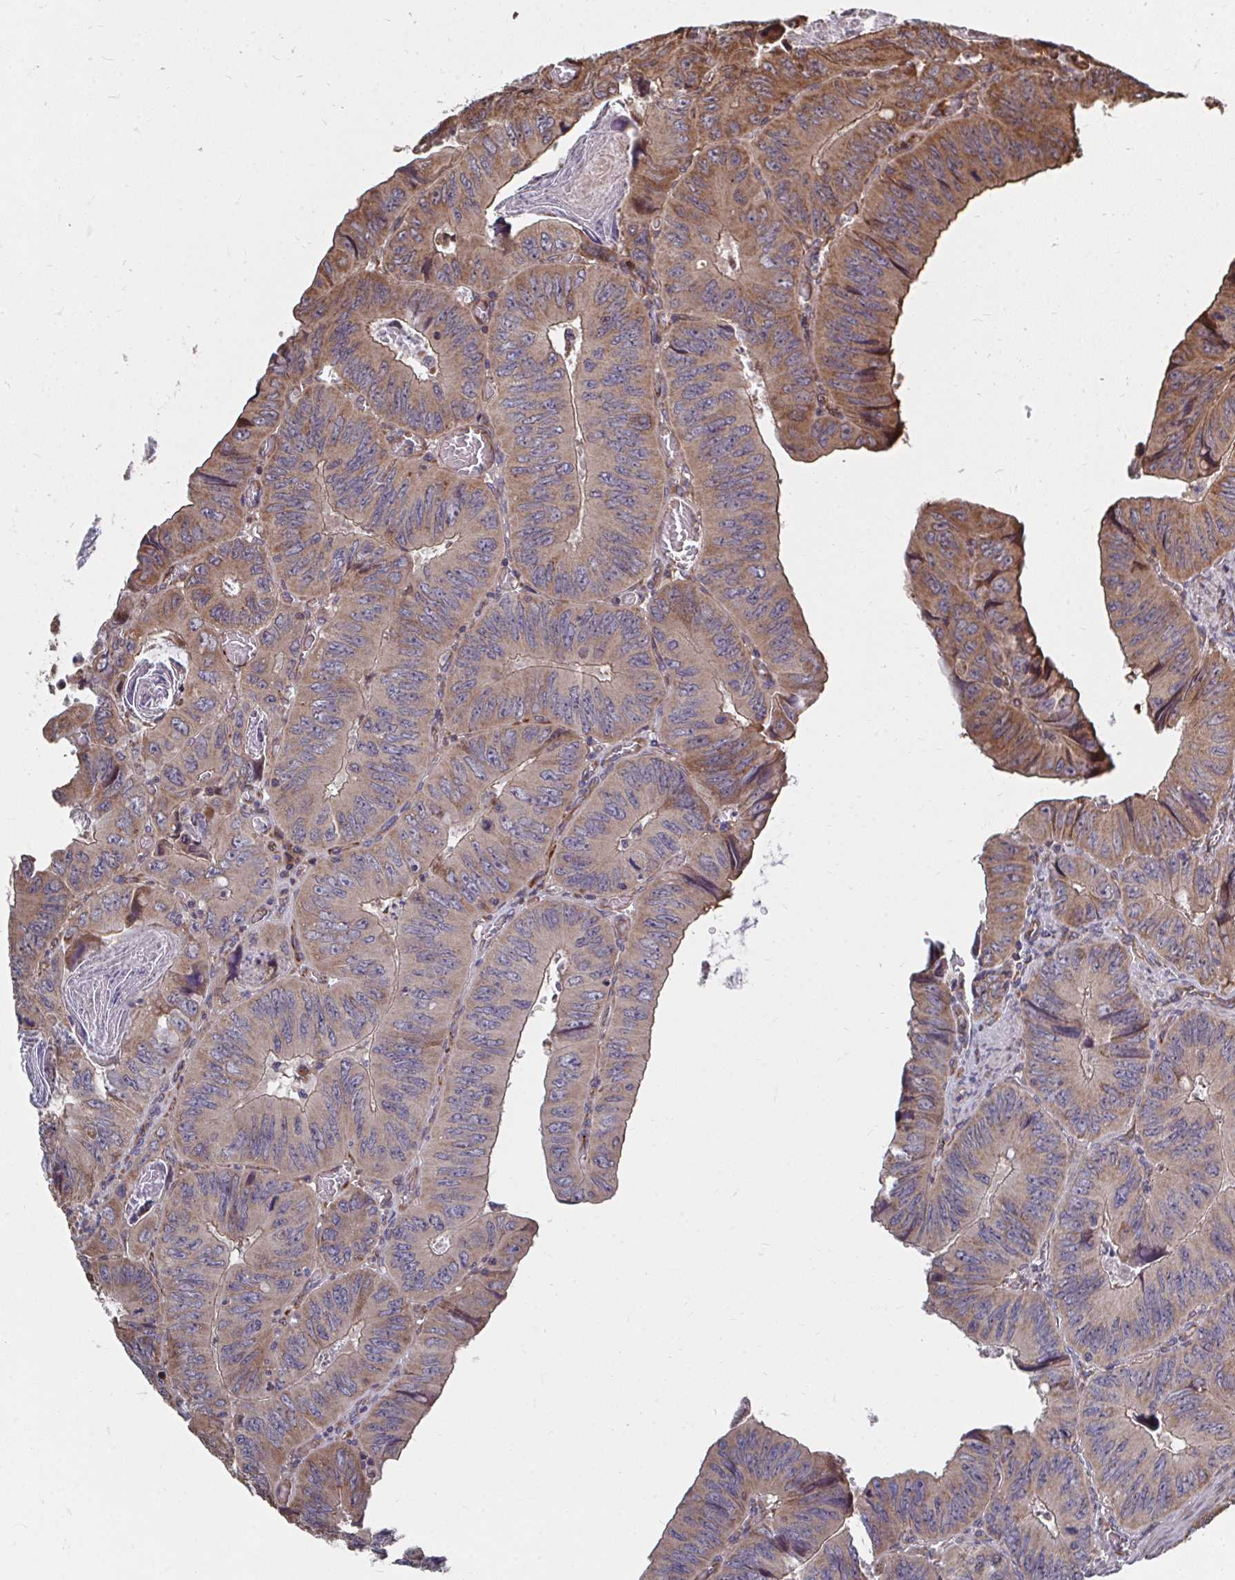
{"staining": {"intensity": "moderate", "quantity": ">75%", "location": "cytoplasmic/membranous"}, "tissue": "colorectal cancer", "cell_type": "Tumor cells", "image_type": "cancer", "snomed": [{"axis": "morphology", "description": "Adenocarcinoma, NOS"}, {"axis": "topography", "description": "Colon"}], "caption": "This histopathology image reveals immunohistochemistry staining of human colorectal cancer (adenocarcinoma), with medium moderate cytoplasmic/membranous positivity in about >75% of tumor cells.", "gene": "FAM89A", "patient": {"sex": "female", "age": 84}}